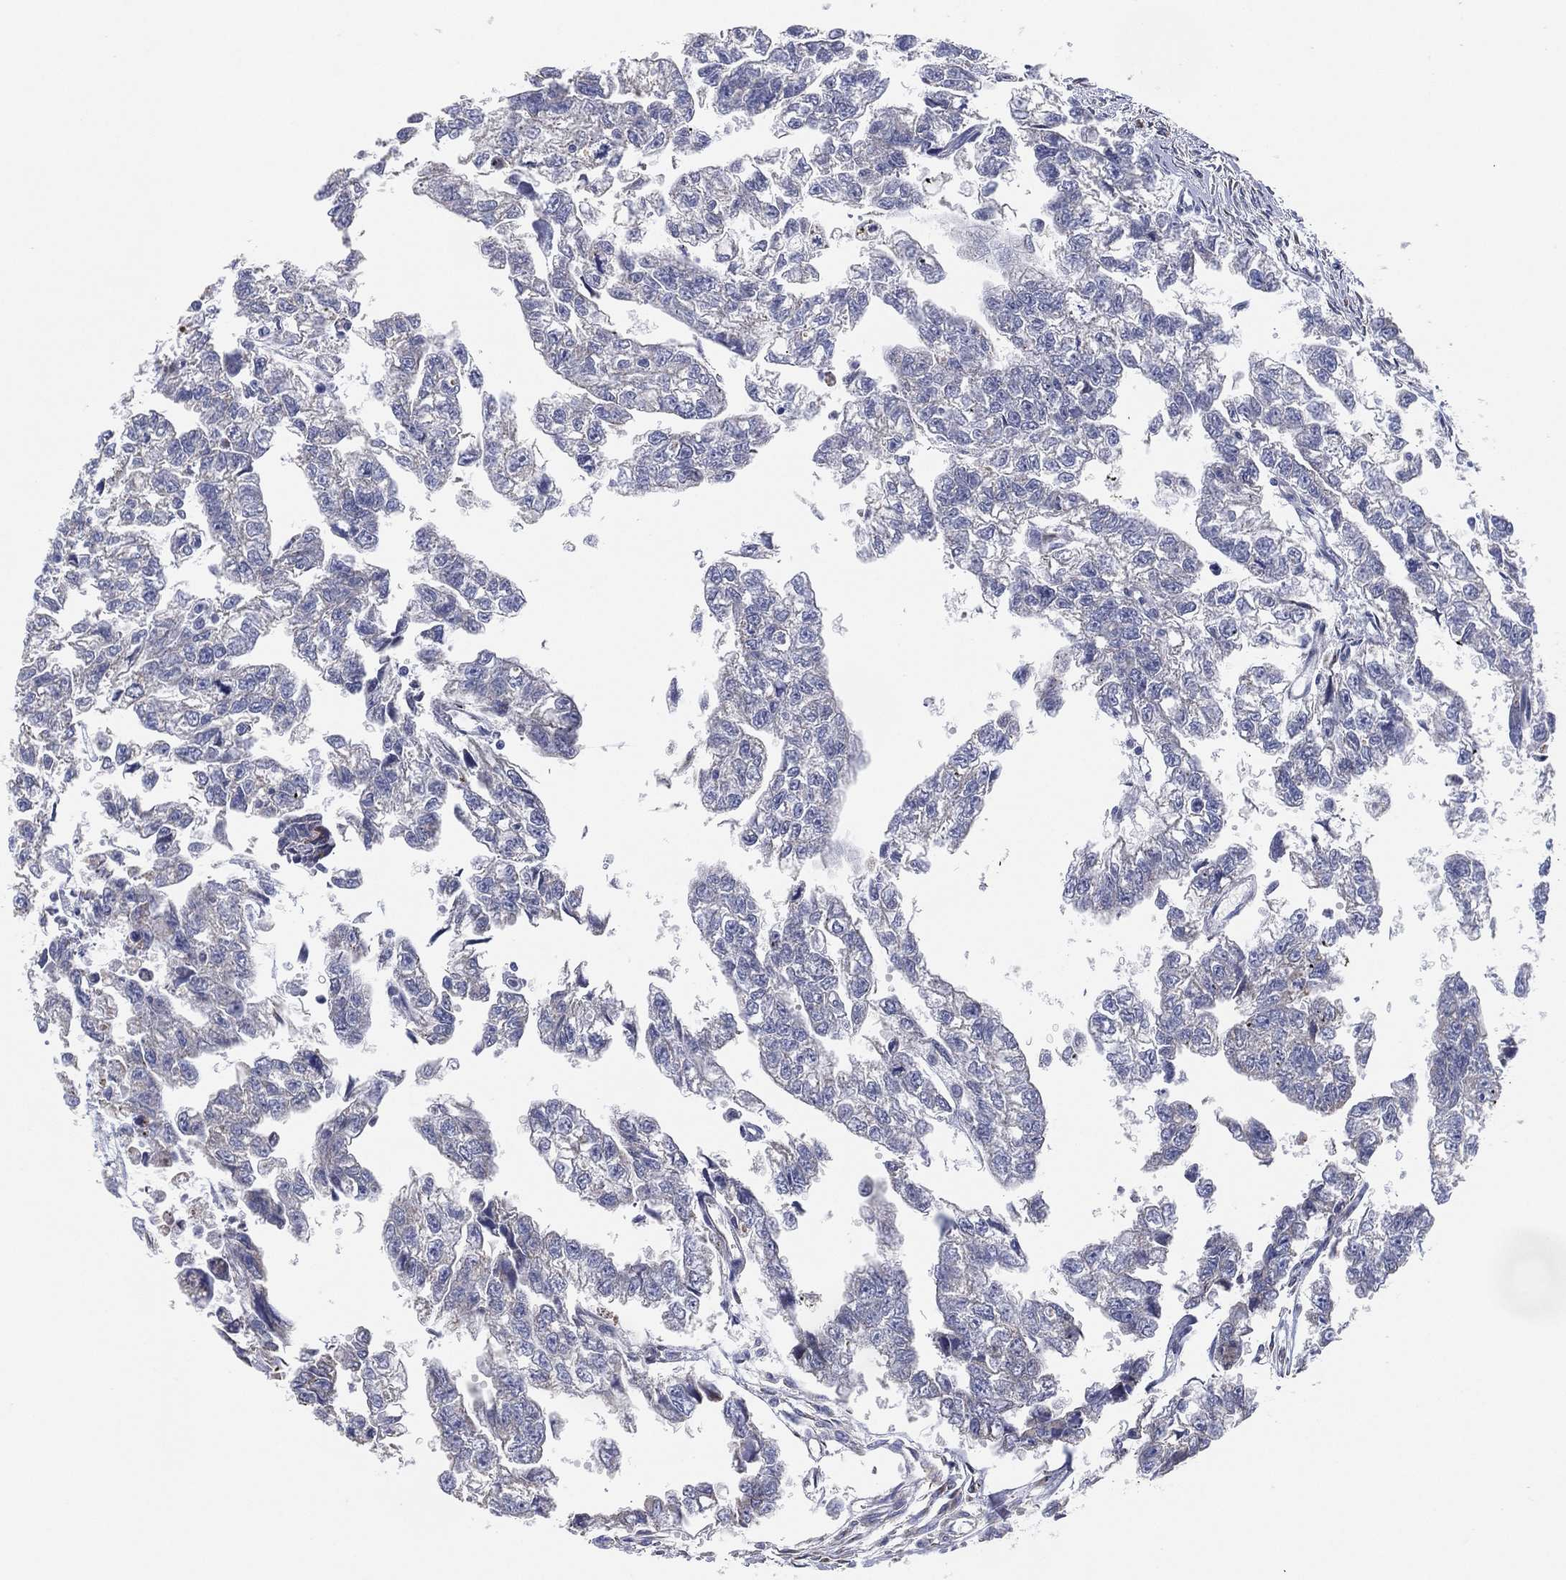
{"staining": {"intensity": "negative", "quantity": "none", "location": "none"}, "tissue": "testis cancer", "cell_type": "Tumor cells", "image_type": "cancer", "snomed": [{"axis": "morphology", "description": "Carcinoma, Embryonal, NOS"}, {"axis": "morphology", "description": "Teratoma, malignant, NOS"}, {"axis": "topography", "description": "Testis"}], "caption": "Immunohistochemical staining of human testis cancer shows no significant staining in tumor cells.", "gene": "TMEM40", "patient": {"sex": "male", "age": 44}}